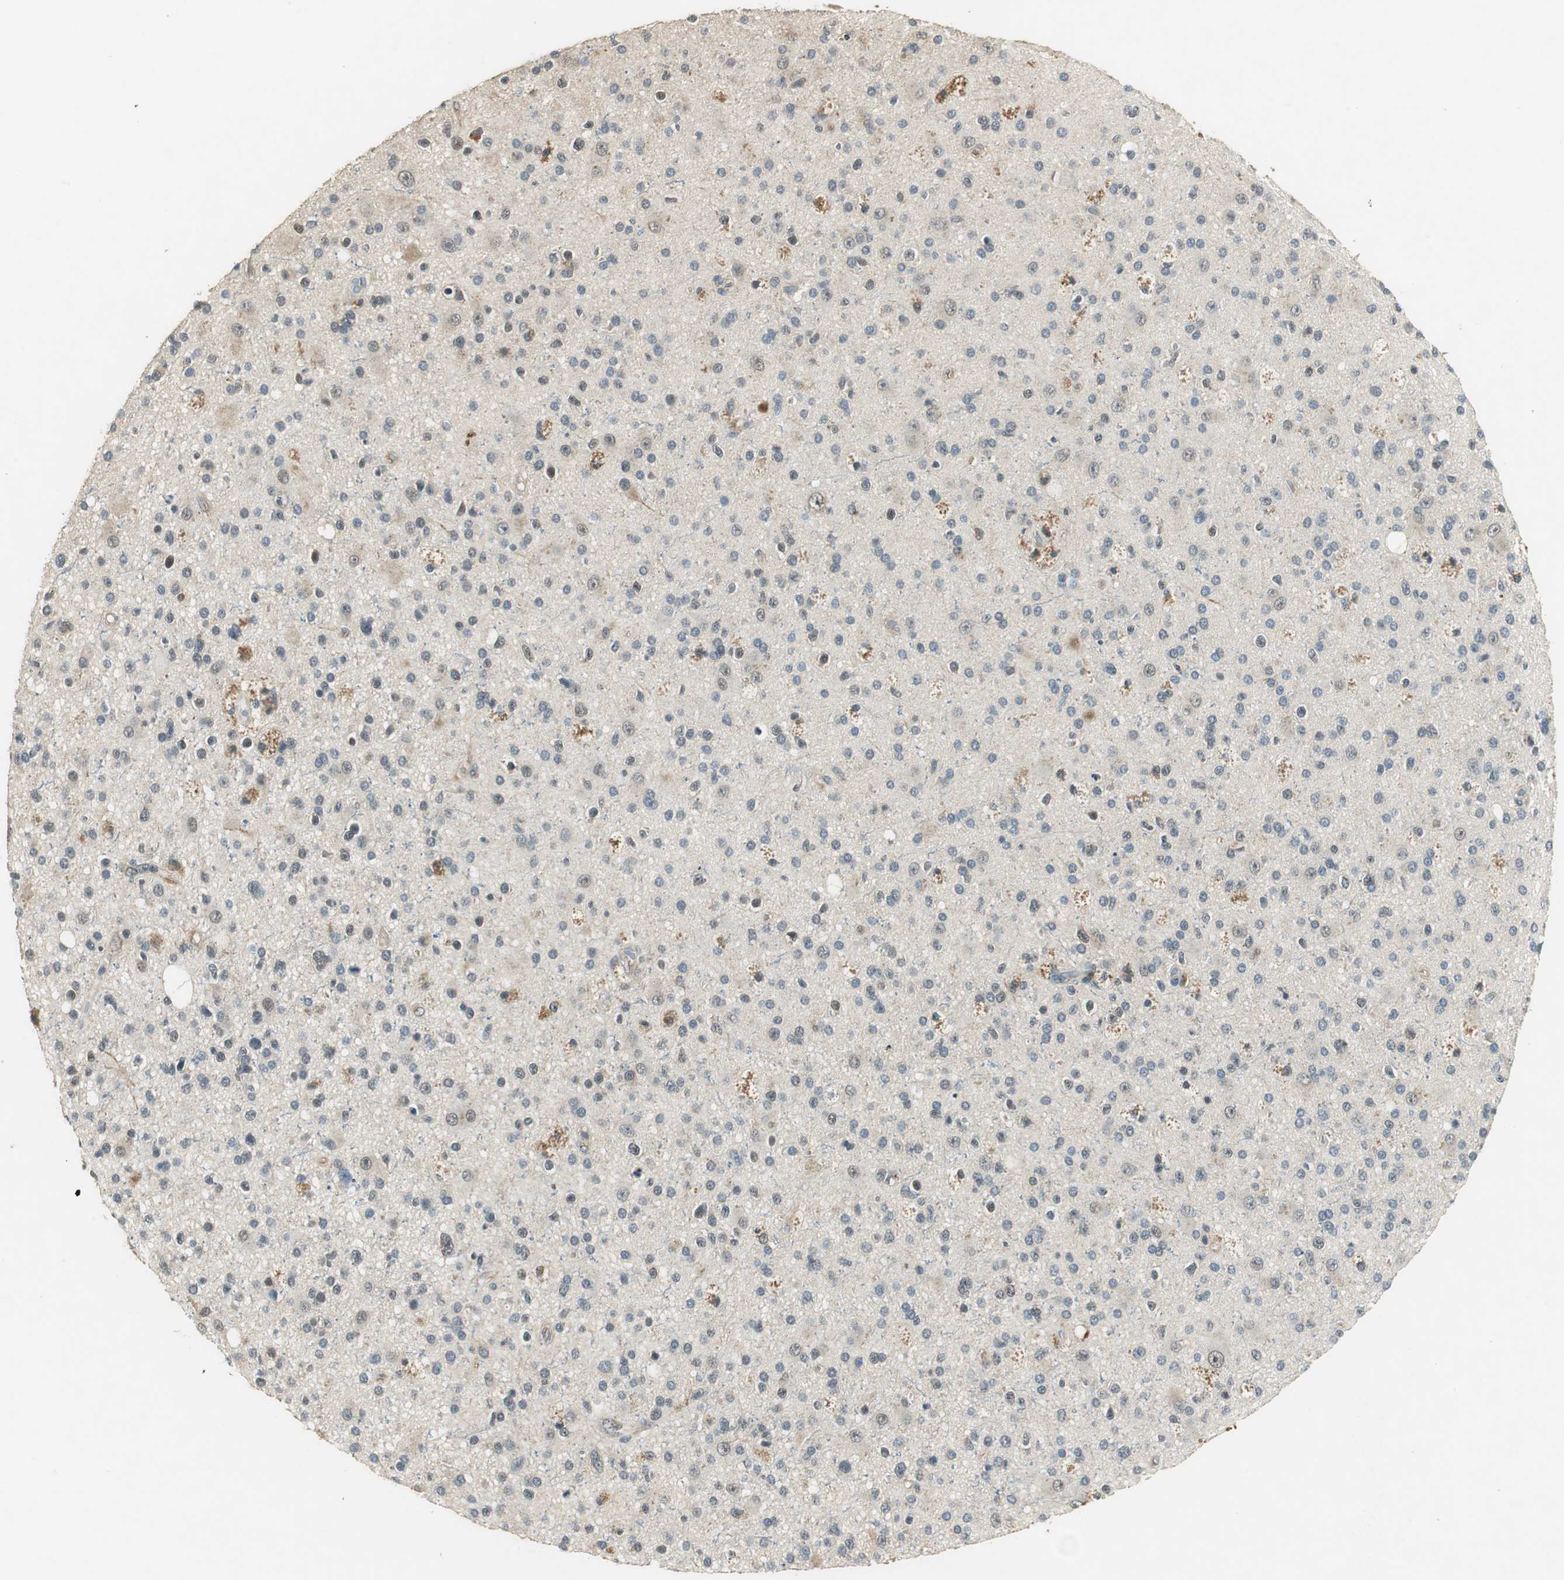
{"staining": {"intensity": "weak", "quantity": "25%-75%", "location": "cytoplasmic/membranous,nuclear"}, "tissue": "glioma", "cell_type": "Tumor cells", "image_type": "cancer", "snomed": [{"axis": "morphology", "description": "Glioma, malignant, High grade"}, {"axis": "topography", "description": "Brain"}], "caption": "A histopathology image of malignant glioma (high-grade) stained for a protein shows weak cytoplasmic/membranous and nuclear brown staining in tumor cells.", "gene": "PSMB4", "patient": {"sex": "male", "age": 33}}